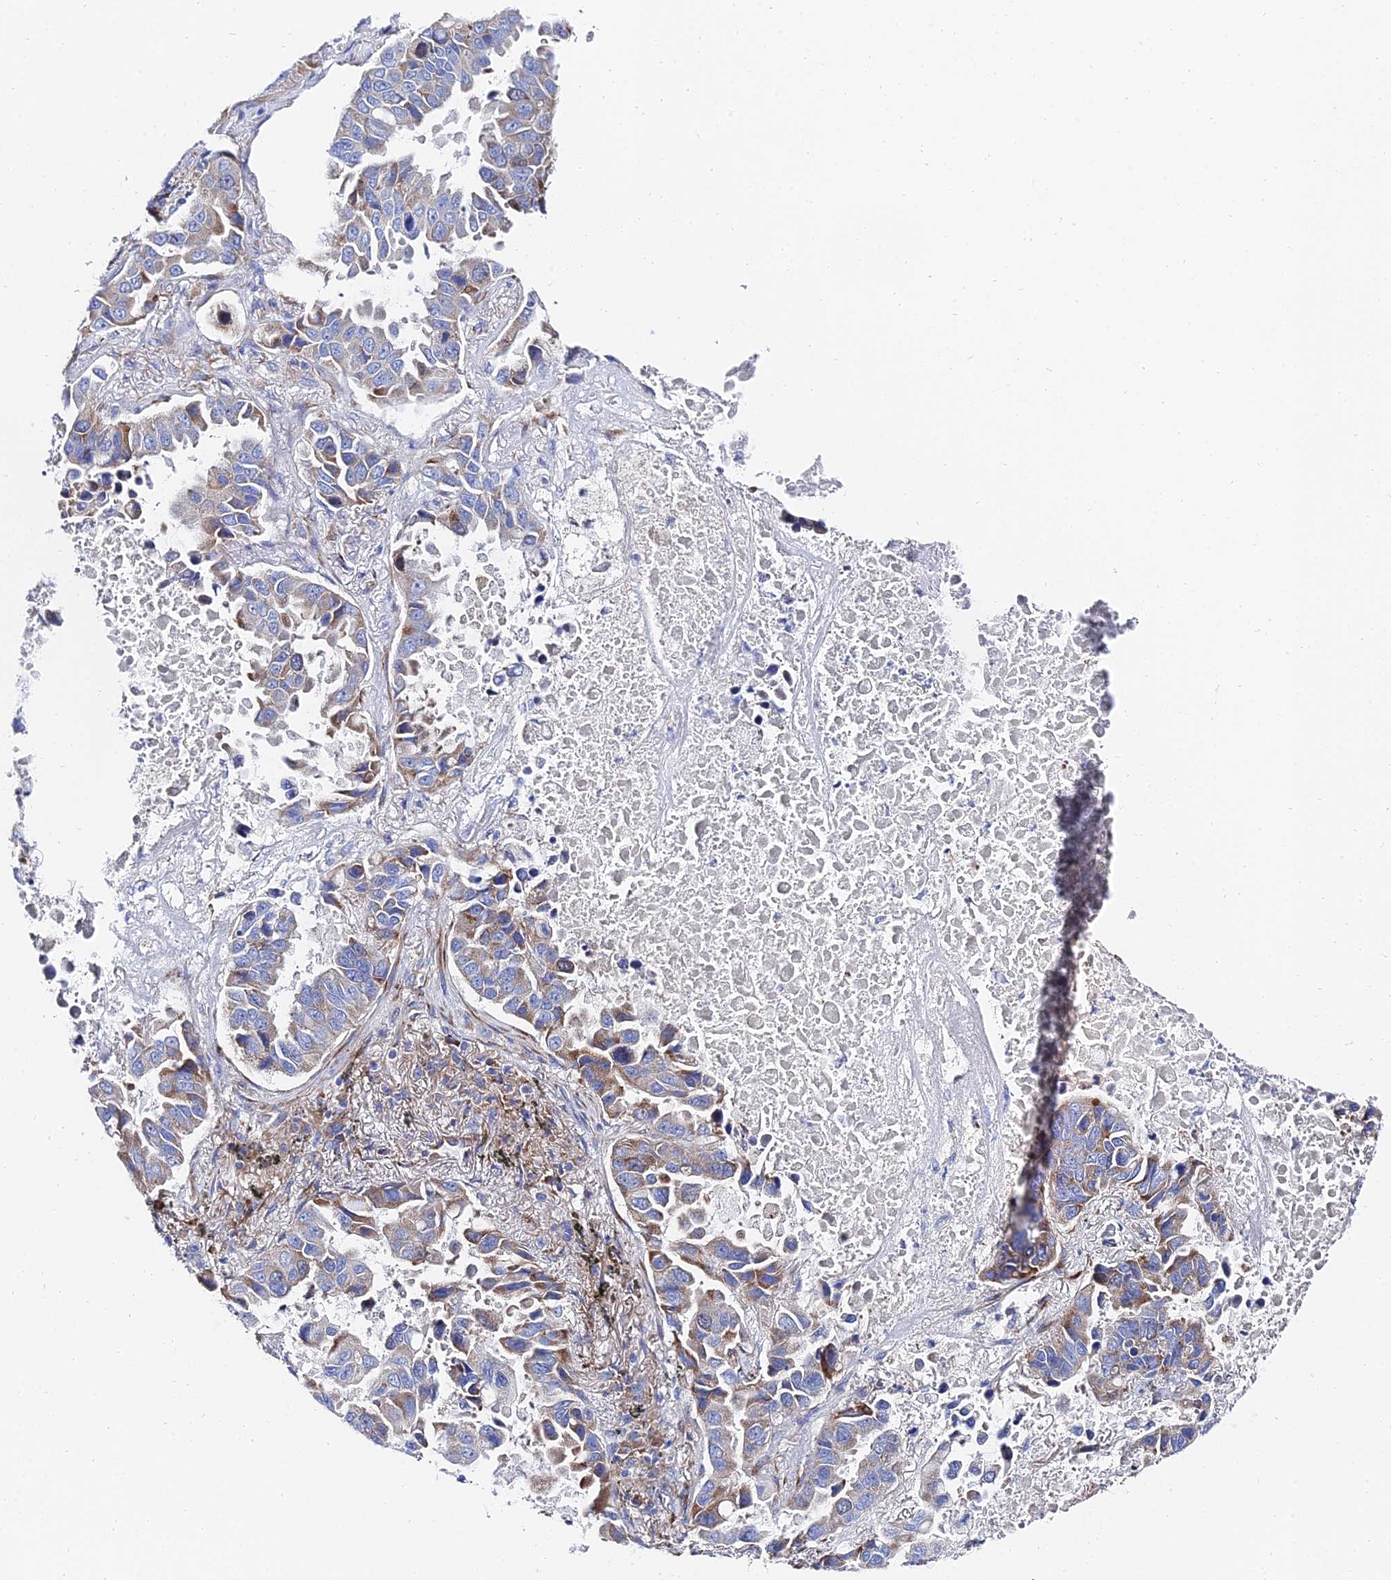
{"staining": {"intensity": "moderate", "quantity": "<25%", "location": "cytoplasmic/membranous"}, "tissue": "lung cancer", "cell_type": "Tumor cells", "image_type": "cancer", "snomed": [{"axis": "morphology", "description": "Adenocarcinoma, NOS"}, {"axis": "topography", "description": "Lung"}], "caption": "Adenocarcinoma (lung) was stained to show a protein in brown. There is low levels of moderate cytoplasmic/membranous staining in about <25% of tumor cells.", "gene": "PTTG1", "patient": {"sex": "male", "age": 64}}